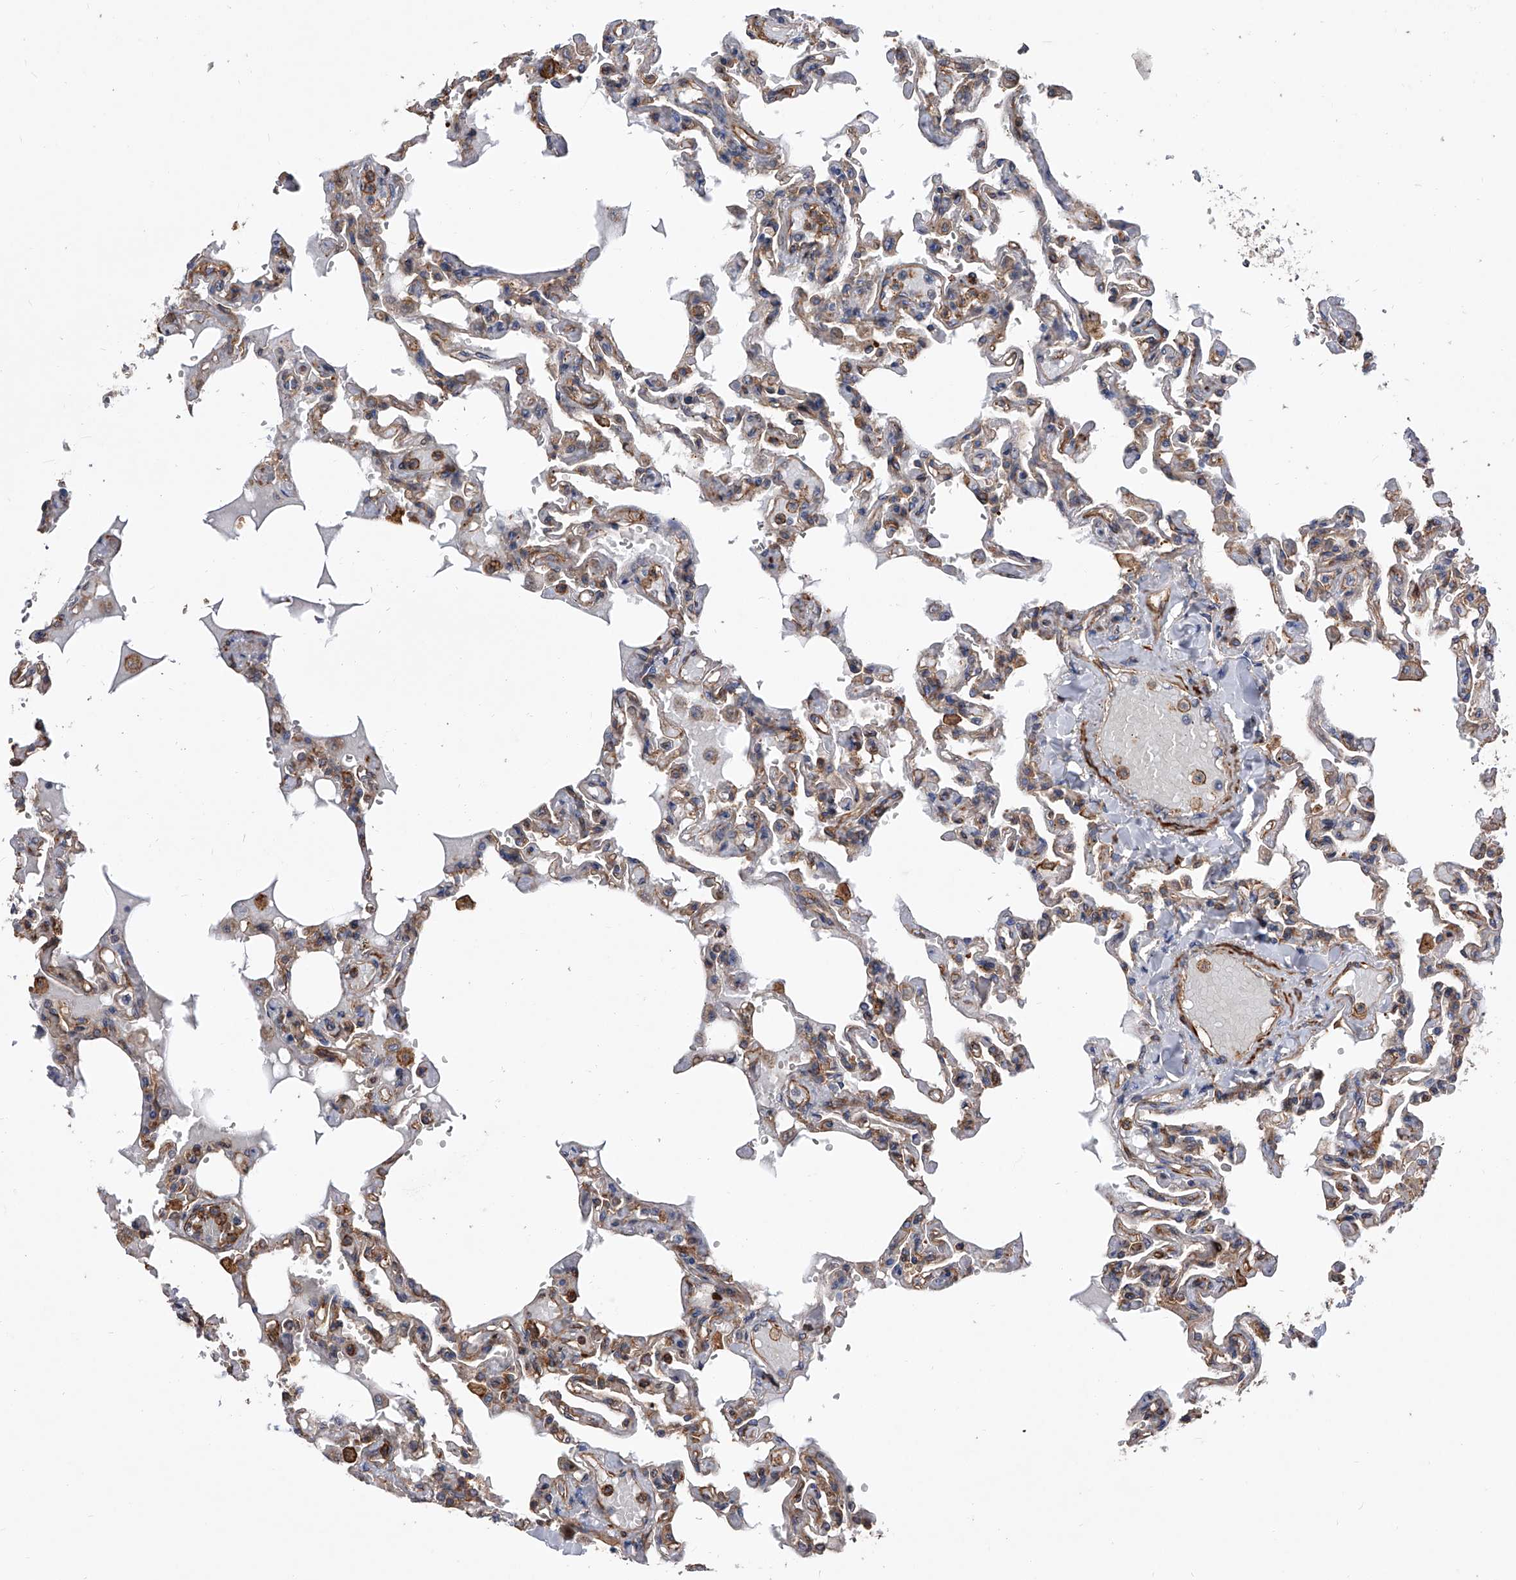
{"staining": {"intensity": "strong", "quantity": "25%-75%", "location": "cytoplasmic/membranous"}, "tissue": "lung", "cell_type": "Alveolar cells", "image_type": "normal", "snomed": [{"axis": "morphology", "description": "Normal tissue, NOS"}, {"axis": "topography", "description": "Lung"}], "caption": "Protein staining reveals strong cytoplasmic/membranous positivity in about 25%-75% of alveolar cells in normal lung. The staining was performed using DAB, with brown indicating positive protein expression. Nuclei are stained blue with hematoxylin.", "gene": "PISD", "patient": {"sex": "male", "age": 21}}